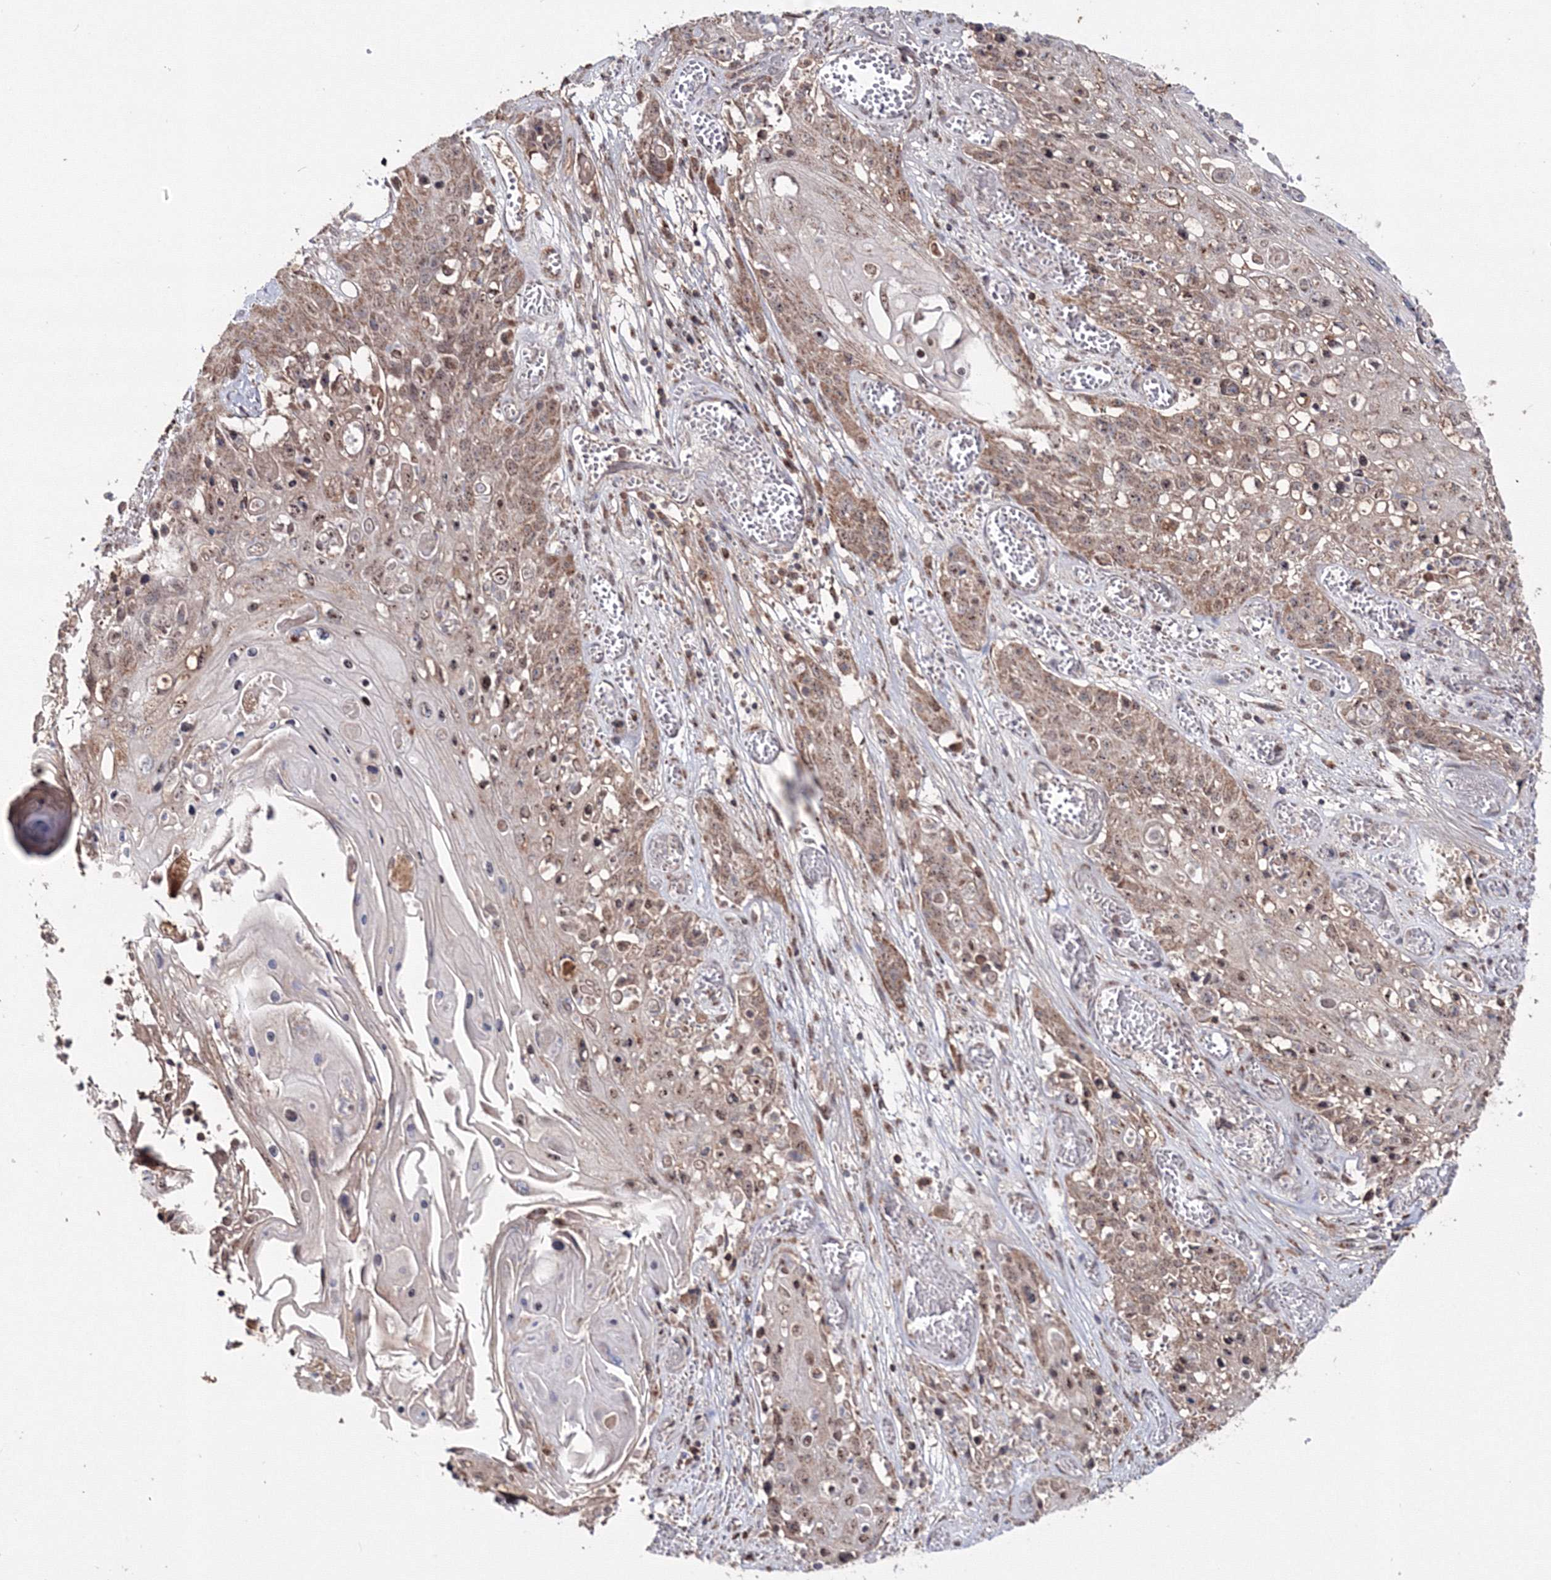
{"staining": {"intensity": "moderate", "quantity": ">75%", "location": "cytoplasmic/membranous"}, "tissue": "skin cancer", "cell_type": "Tumor cells", "image_type": "cancer", "snomed": [{"axis": "morphology", "description": "Squamous cell carcinoma, NOS"}, {"axis": "topography", "description": "Skin"}], "caption": "Squamous cell carcinoma (skin) stained with DAB immunohistochemistry (IHC) demonstrates medium levels of moderate cytoplasmic/membranous positivity in about >75% of tumor cells.", "gene": "PEX13", "patient": {"sex": "male", "age": 55}}